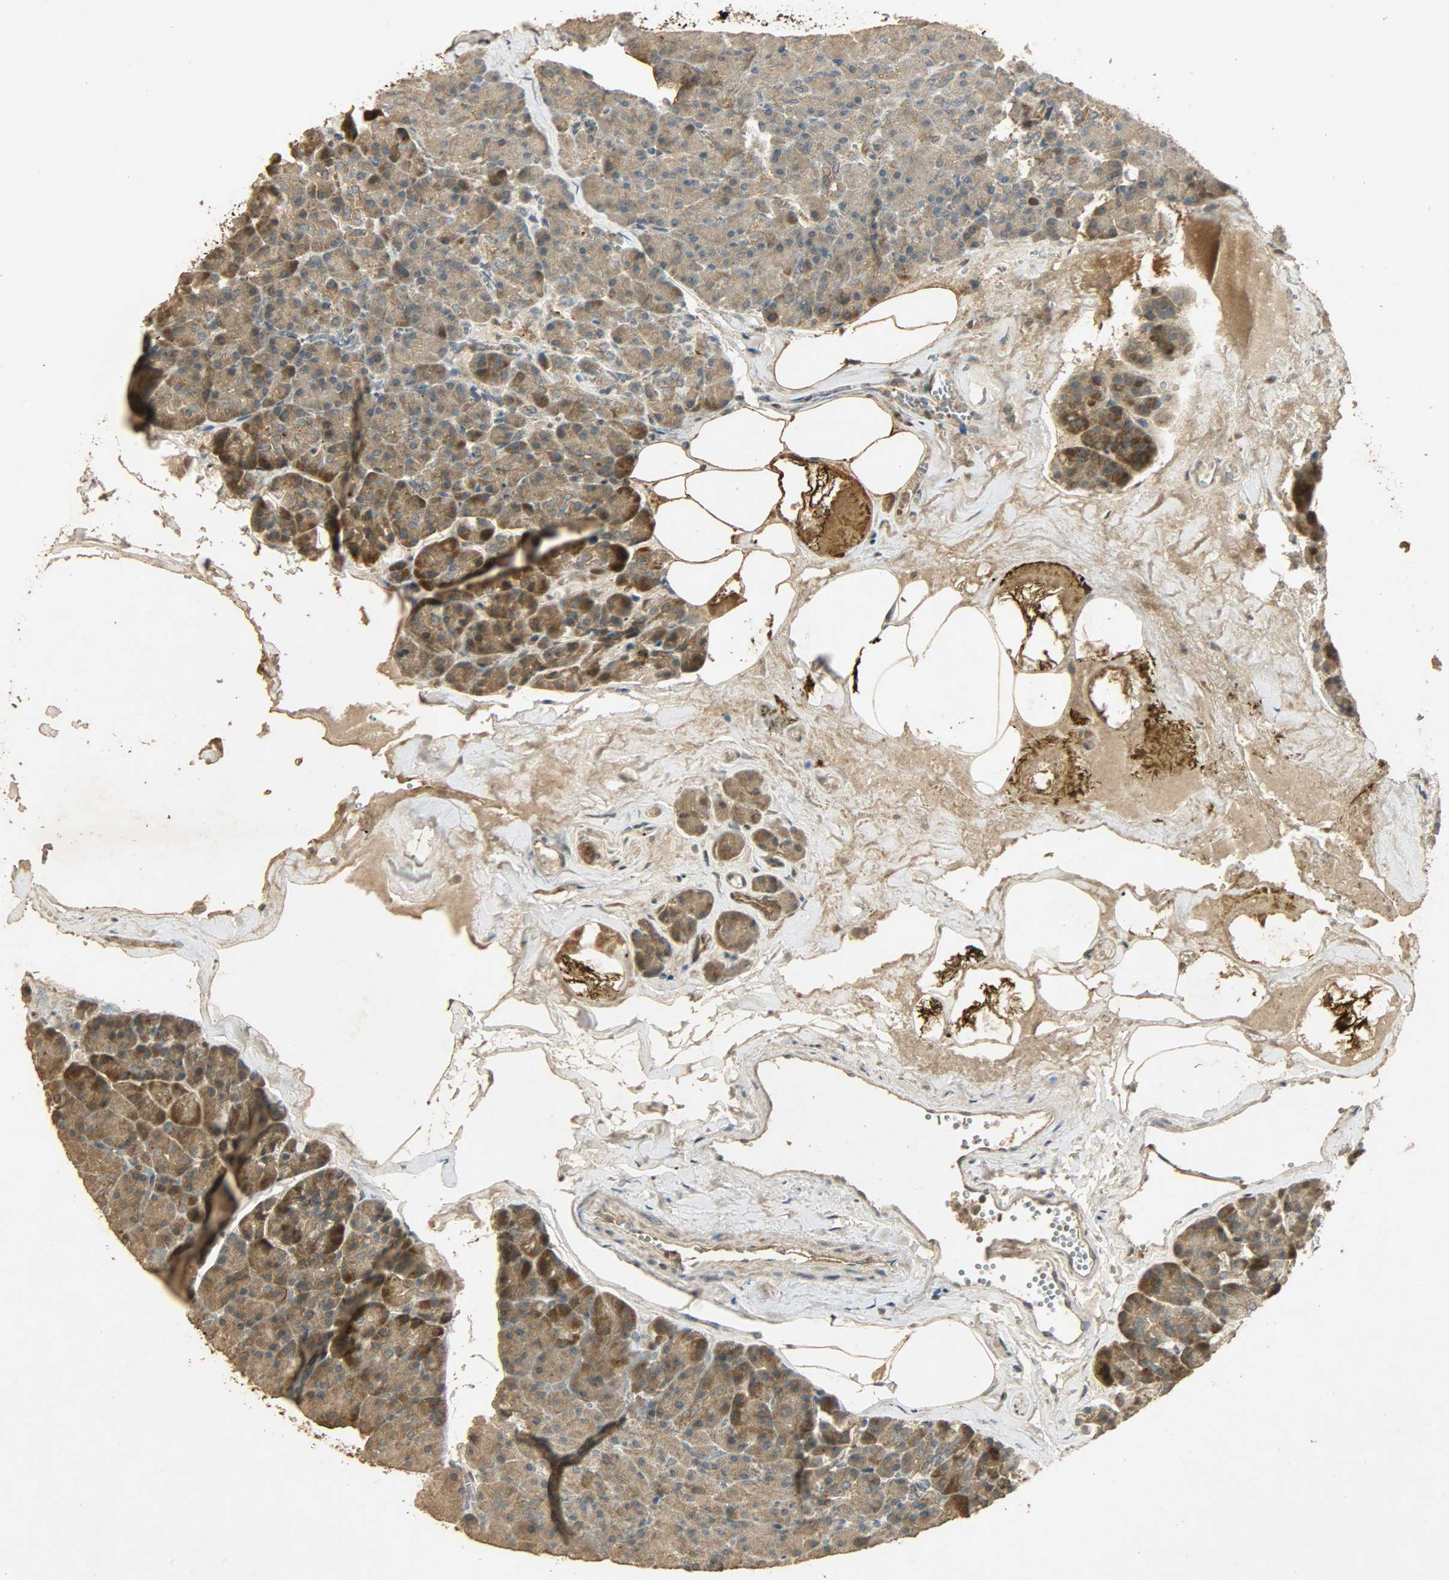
{"staining": {"intensity": "moderate", "quantity": ">75%", "location": "cytoplasmic/membranous"}, "tissue": "pancreas", "cell_type": "Exocrine glandular cells", "image_type": "normal", "snomed": [{"axis": "morphology", "description": "Normal tissue, NOS"}, {"axis": "topography", "description": "Pancreas"}], "caption": "High-power microscopy captured an IHC histopathology image of unremarkable pancreas, revealing moderate cytoplasmic/membranous expression in approximately >75% of exocrine glandular cells.", "gene": "ATP2B1", "patient": {"sex": "female", "age": 35}}